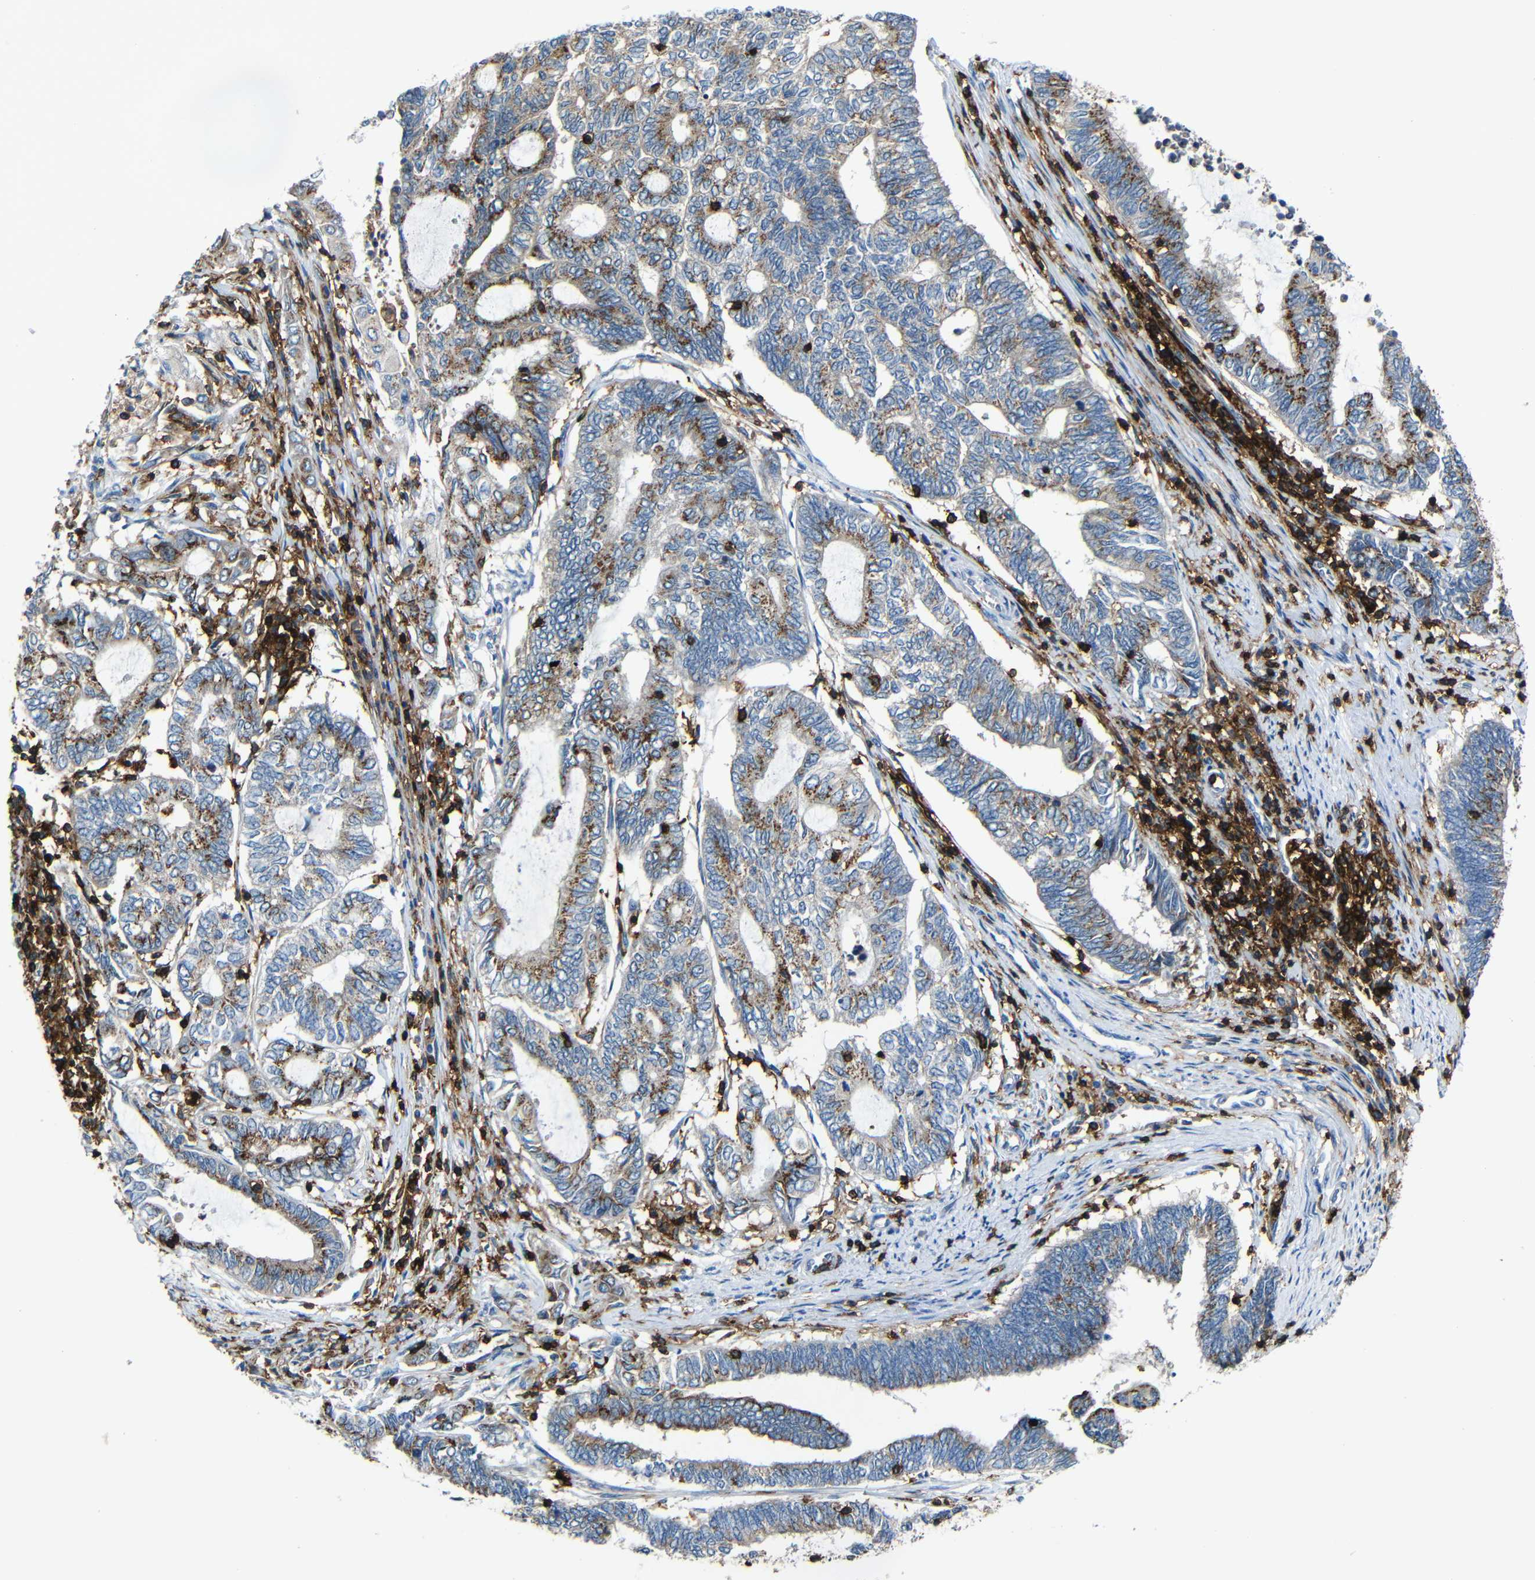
{"staining": {"intensity": "moderate", "quantity": ">75%", "location": "cytoplasmic/membranous"}, "tissue": "endometrial cancer", "cell_type": "Tumor cells", "image_type": "cancer", "snomed": [{"axis": "morphology", "description": "Adenocarcinoma, NOS"}, {"axis": "topography", "description": "Uterus"}, {"axis": "topography", "description": "Endometrium"}], "caption": "A medium amount of moderate cytoplasmic/membranous expression is appreciated in approximately >75% of tumor cells in endometrial cancer (adenocarcinoma) tissue.", "gene": "P2RY12", "patient": {"sex": "female", "age": 70}}